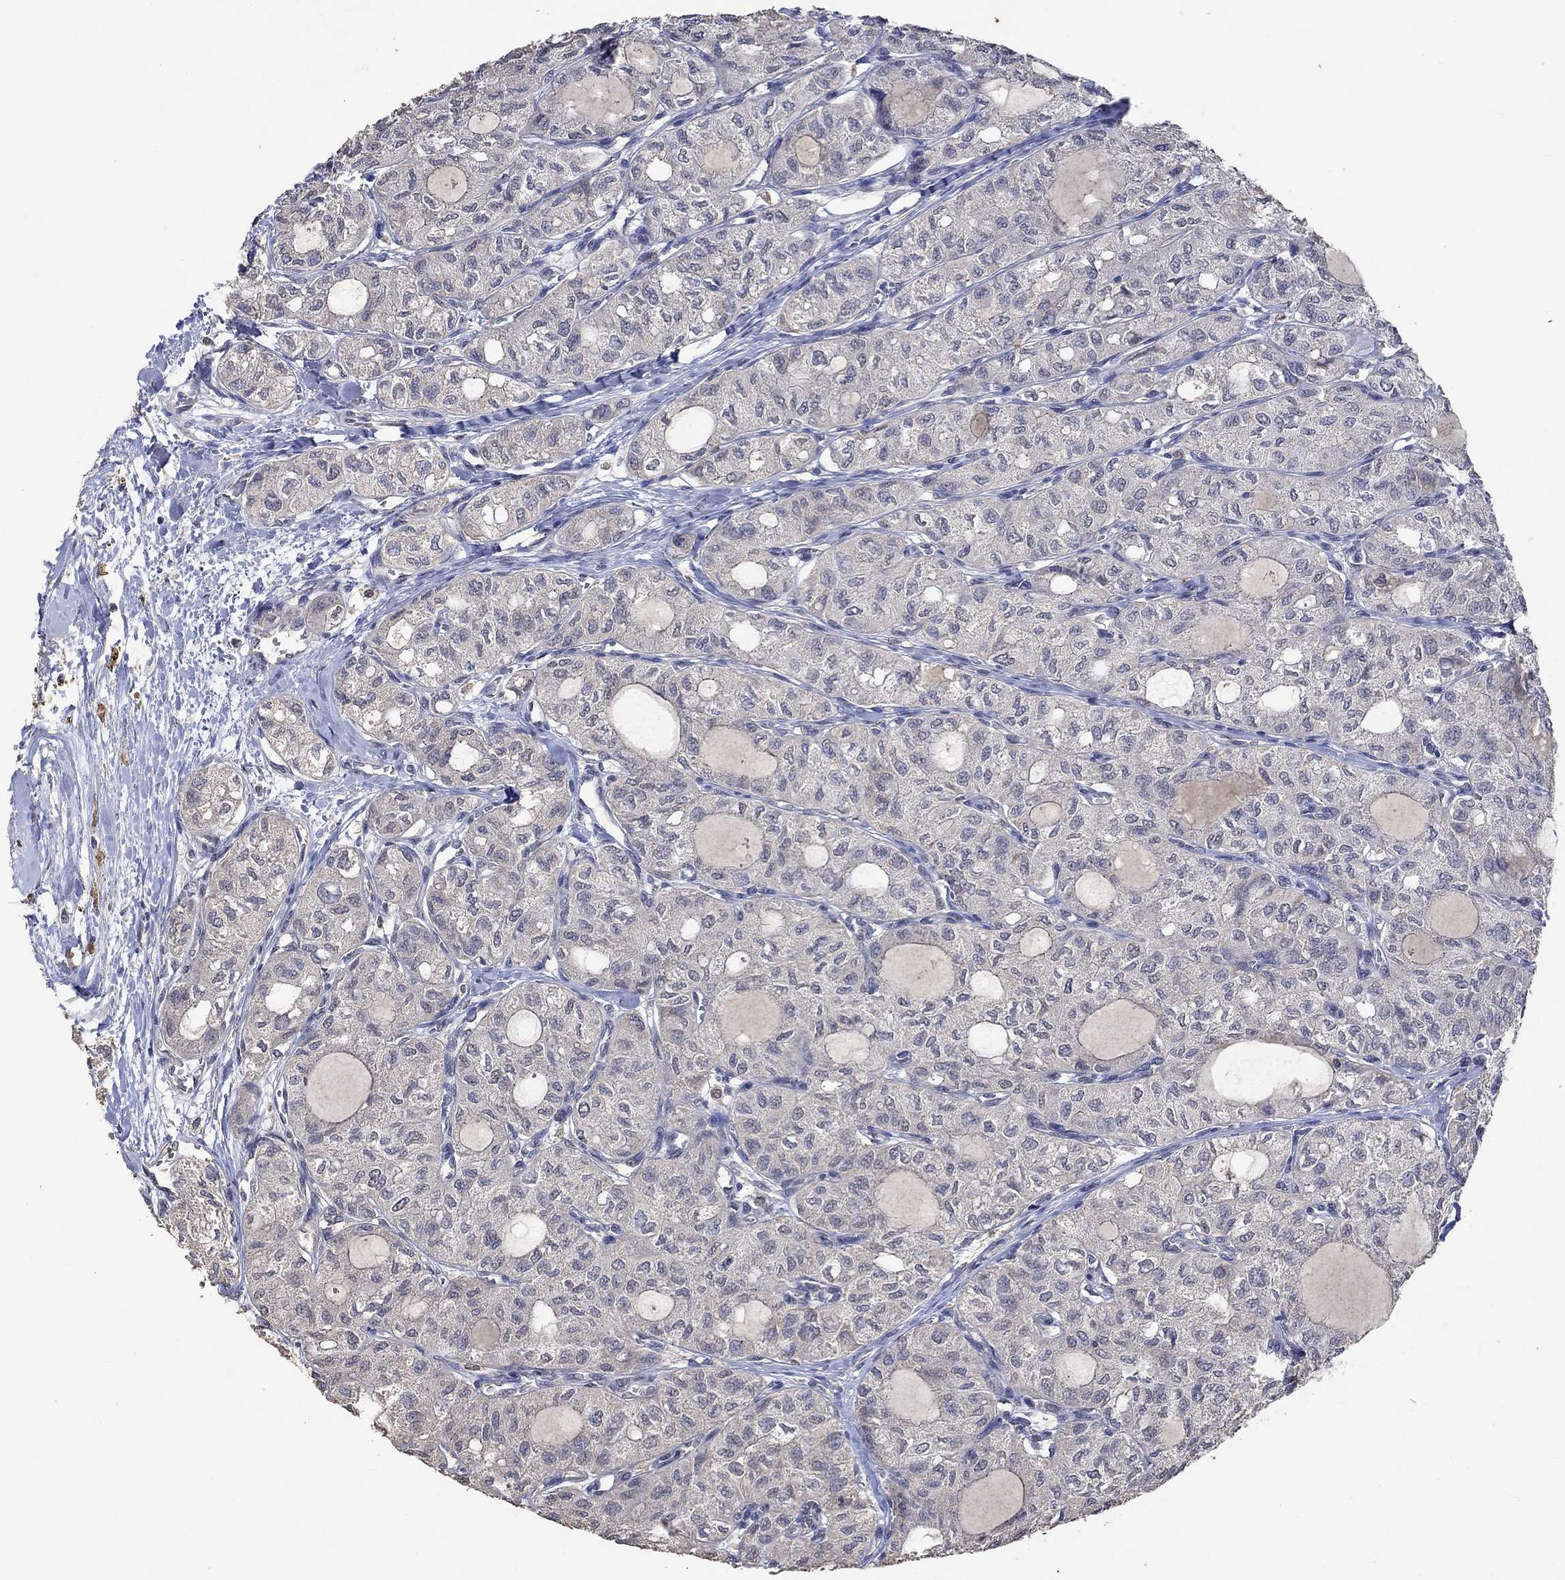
{"staining": {"intensity": "negative", "quantity": "none", "location": "none"}, "tissue": "thyroid cancer", "cell_type": "Tumor cells", "image_type": "cancer", "snomed": [{"axis": "morphology", "description": "Follicular adenoma carcinoma, NOS"}, {"axis": "topography", "description": "Thyroid gland"}], "caption": "Histopathology image shows no protein expression in tumor cells of thyroid cancer tissue.", "gene": "PTPN20", "patient": {"sex": "male", "age": 75}}